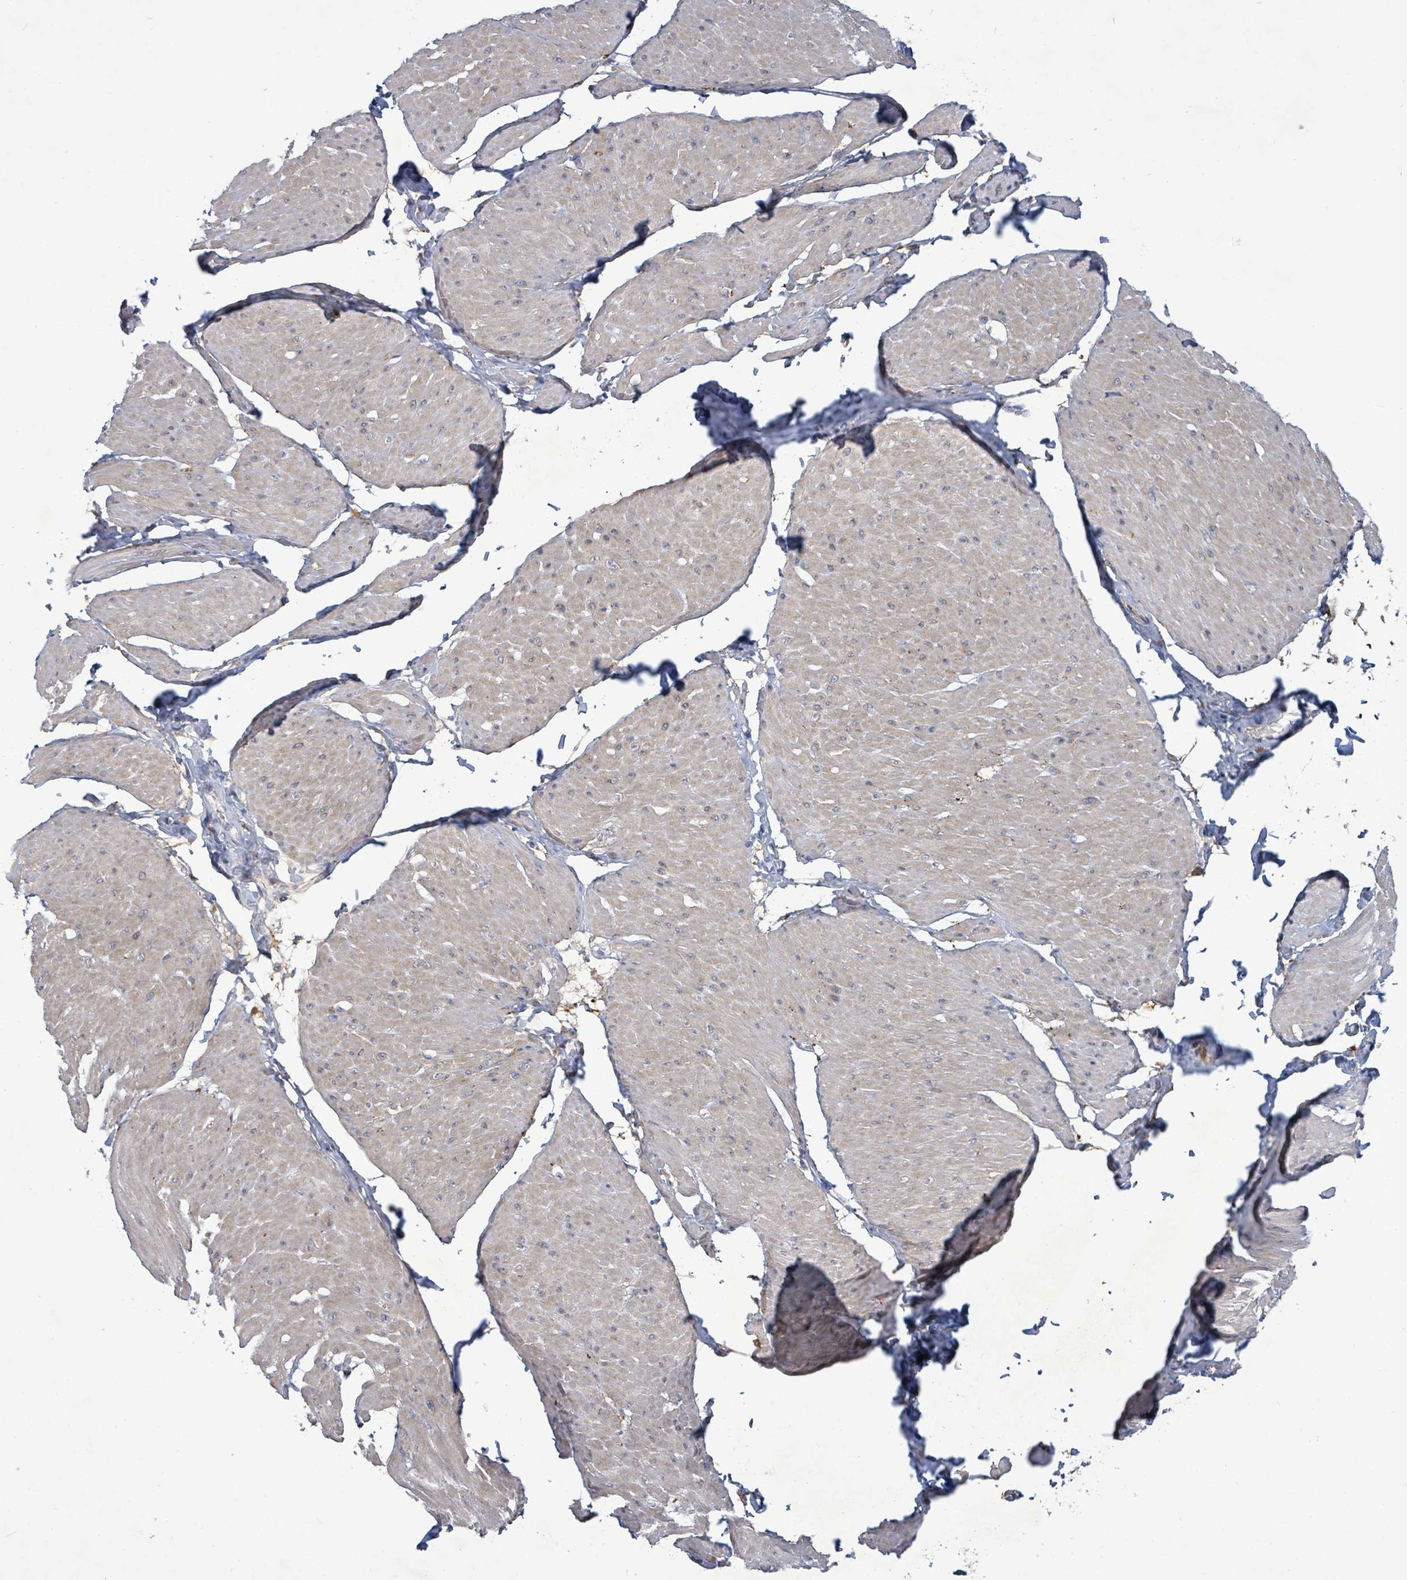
{"staining": {"intensity": "weak", "quantity": "<25%", "location": "cytoplasmic/membranous"}, "tissue": "smooth muscle", "cell_type": "Smooth muscle cells", "image_type": "normal", "snomed": [{"axis": "morphology", "description": "Urothelial carcinoma, High grade"}, {"axis": "topography", "description": "Urinary bladder"}], "caption": "This image is of unremarkable smooth muscle stained with immunohistochemistry to label a protein in brown with the nuclei are counter-stained blue. There is no staining in smooth muscle cells.", "gene": "ZFPM1", "patient": {"sex": "male", "age": 46}}